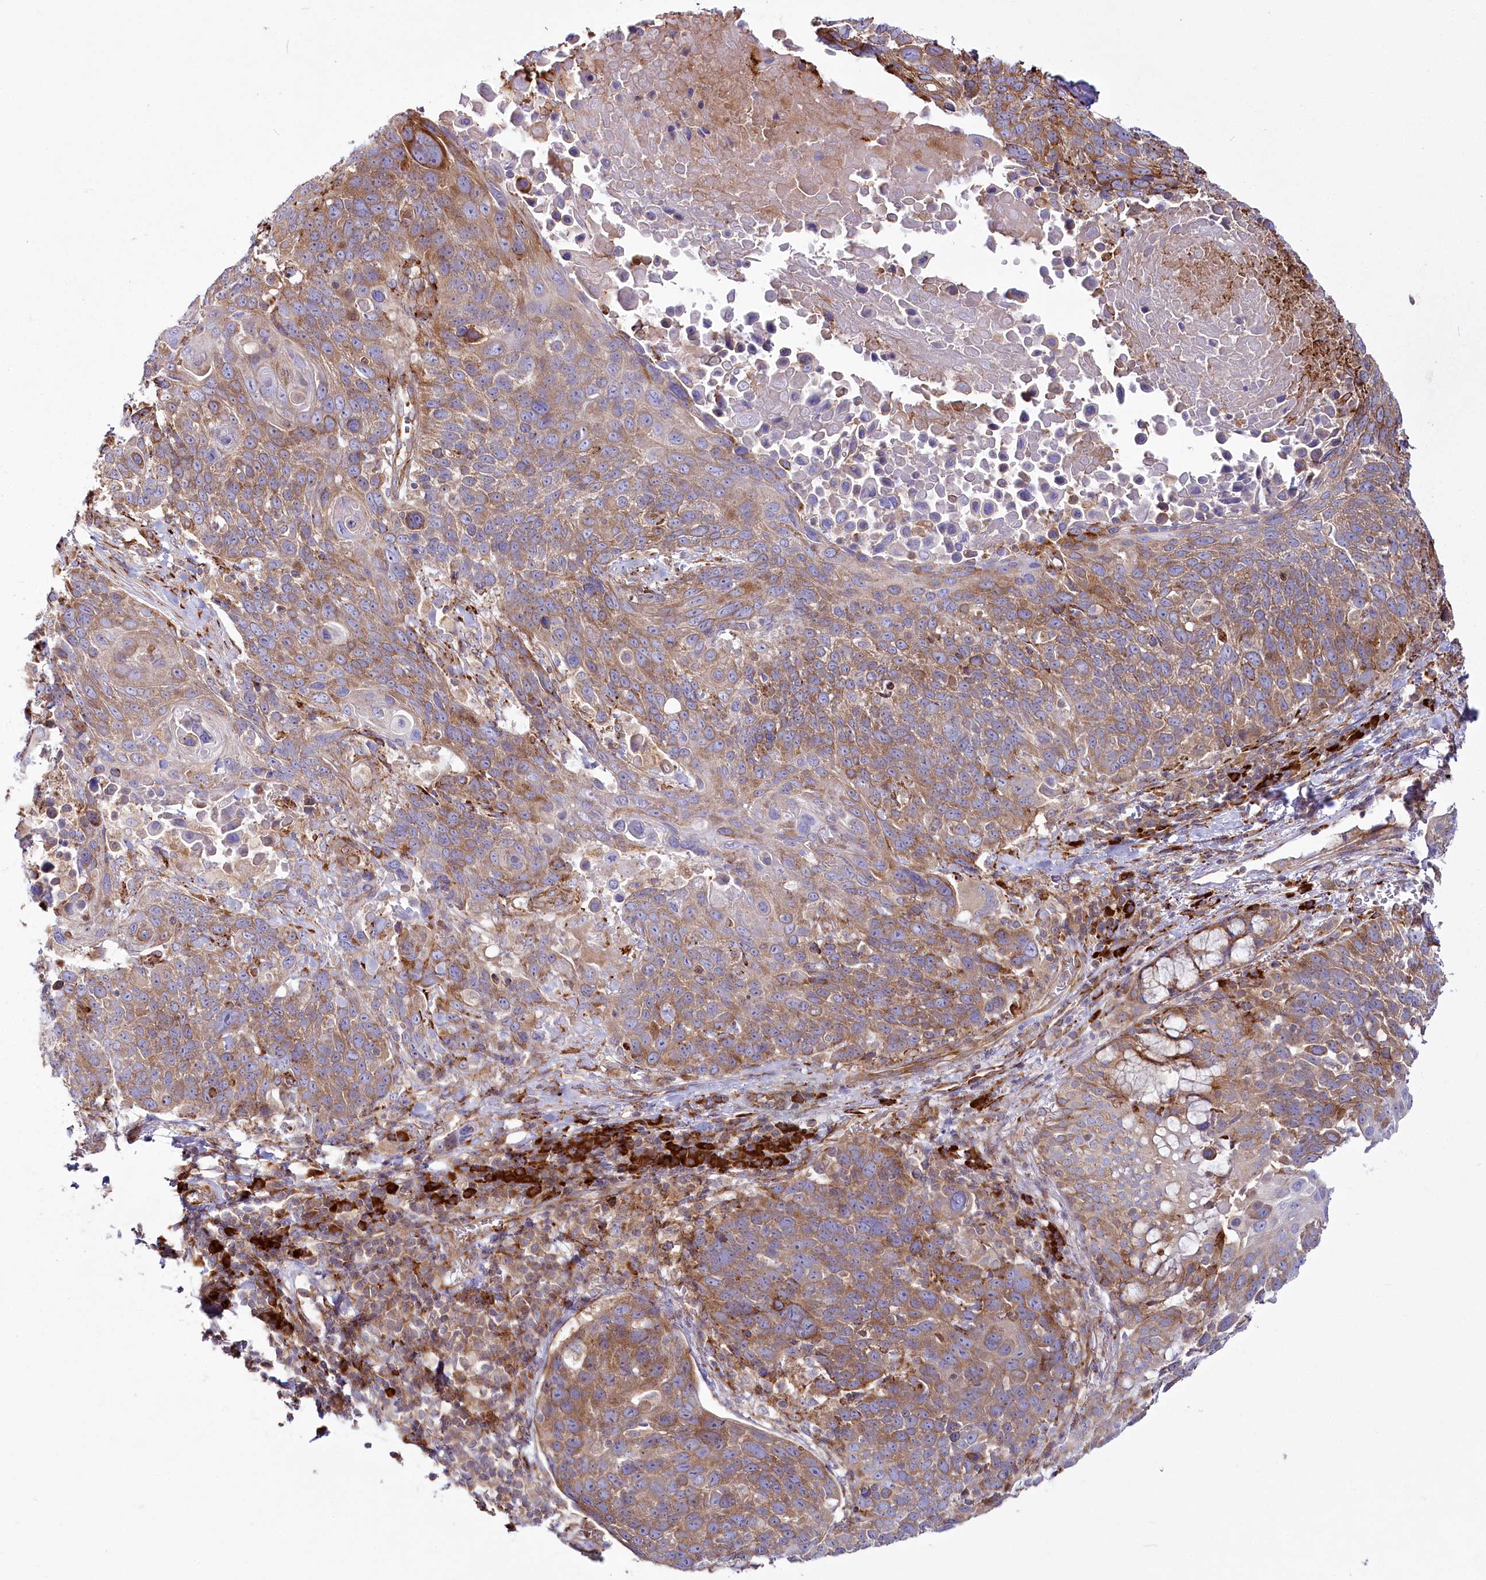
{"staining": {"intensity": "moderate", "quantity": ">75%", "location": "cytoplasmic/membranous"}, "tissue": "lung cancer", "cell_type": "Tumor cells", "image_type": "cancer", "snomed": [{"axis": "morphology", "description": "Squamous cell carcinoma, NOS"}, {"axis": "topography", "description": "Lung"}], "caption": "IHC (DAB) staining of human lung cancer (squamous cell carcinoma) demonstrates moderate cytoplasmic/membranous protein expression in about >75% of tumor cells.", "gene": "POGLUT1", "patient": {"sex": "male", "age": 66}}